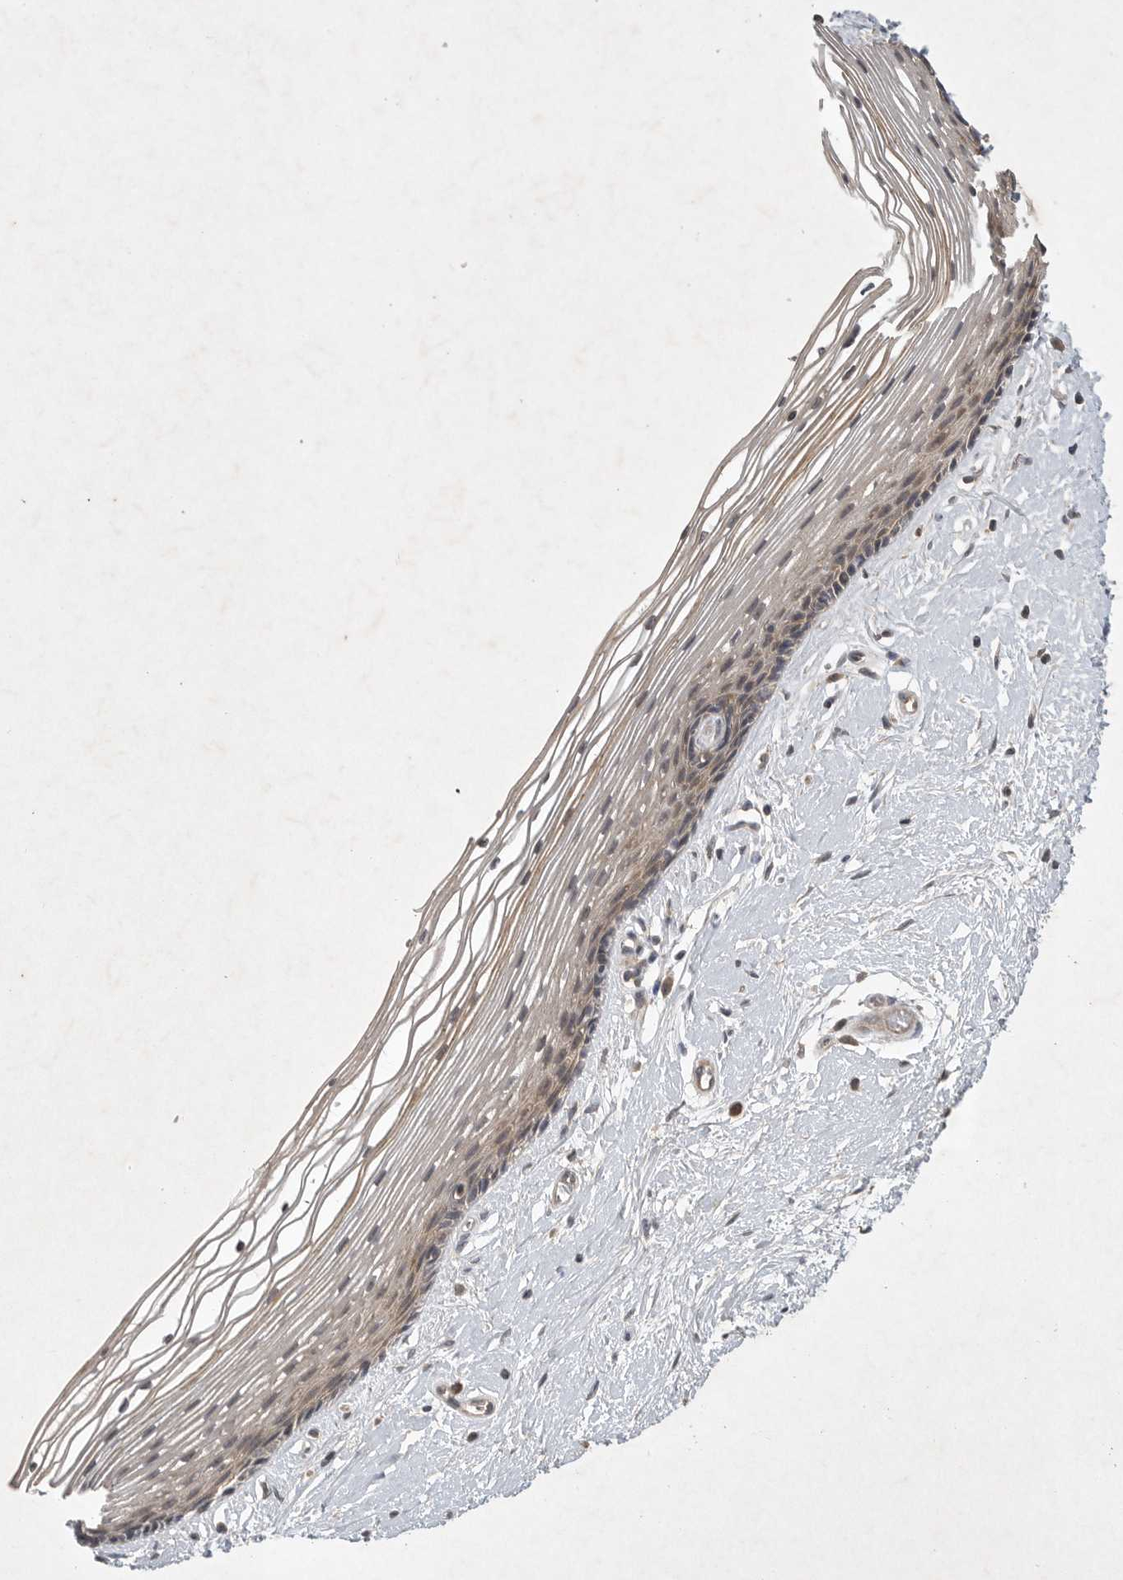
{"staining": {"intensity": "moderate", "quantity": "25%-75%", "location": "cytoplasmic/membranous"}, "tissue": "vagina", "cell_type": "Squamous epithelial cells", "image_type": "normal", "snomed": [{"axis": "morphology", "description": "Normal tissue, NOS"}, {"axis": "topography", "description": "Vagina"}], "caption": "Vagina was stained to show a protein in brown. There is medium levels of moderate cytoplasmic/membranous expression in about 25%-75% of squamous epithelial cells. (DAB (3,3'-diaminobenzidine) = brown stain, brightfield microscopy at high magnification).", "gene": "UBE3D", "patient": {"sex": "female", "age": 46}}